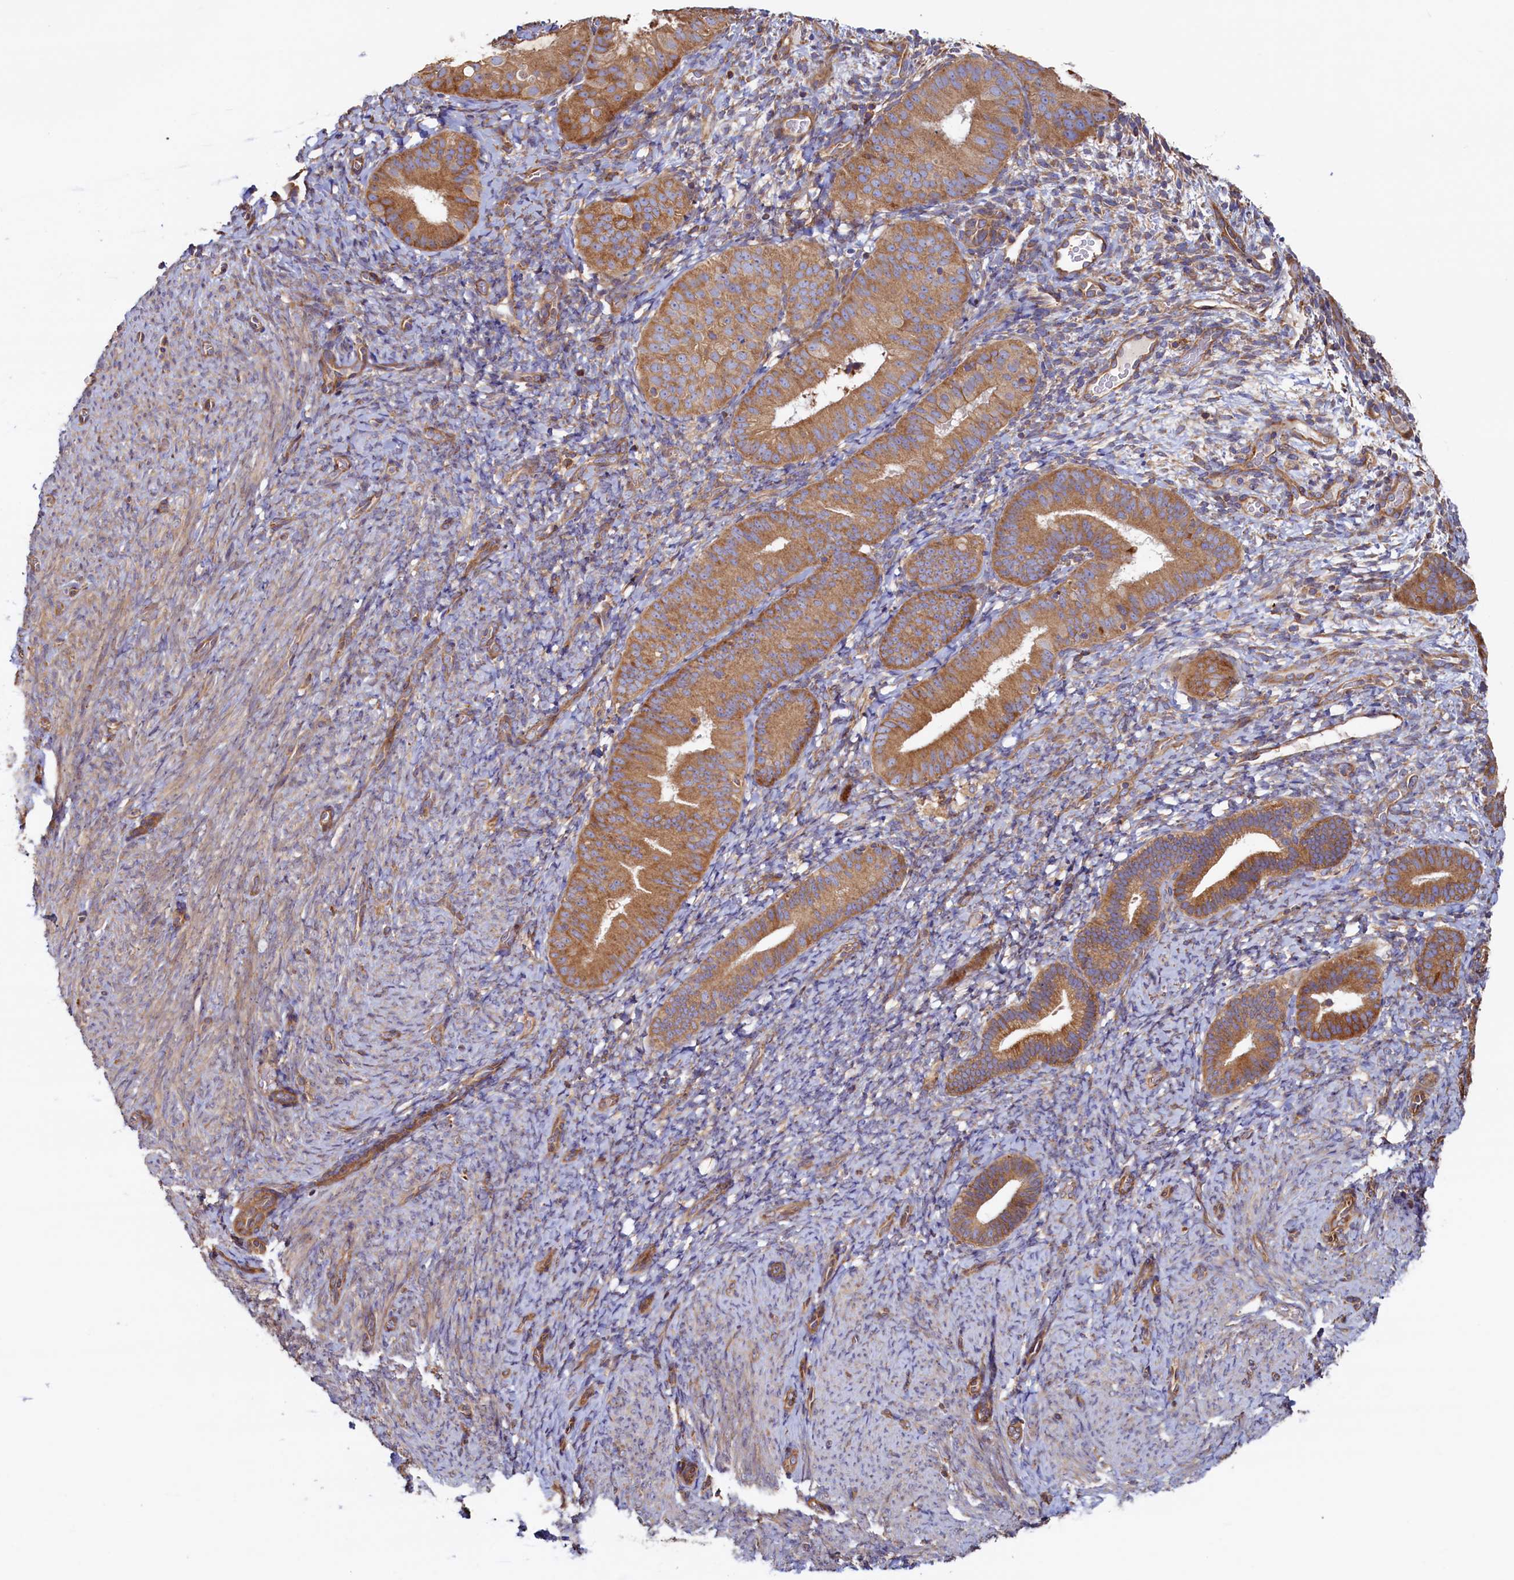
{"staining": {"intensity": "weak", "quantity": "25%-75%", "location": "cytoplasmic/membranous"}, "tissue": "endometrium", "cell_type": "Cells in endometrial stroma", "image_type": "normal", "snomed": [{"axis": "morphology", "description": "Normal tissue, NOS"}, {"axis": "topography", "description": "Endometrium"}], "caption": "This photomicrograph displays benign endometrium stained with IHC to label a protein in brown. The cytoplasmic/membranous of cells in endometrial stroma show weak positivity for the protein. Nuclei are counter-stained blue.", "gene": "ATXN2L", "patient": {"sex": "female", "age": 65}}